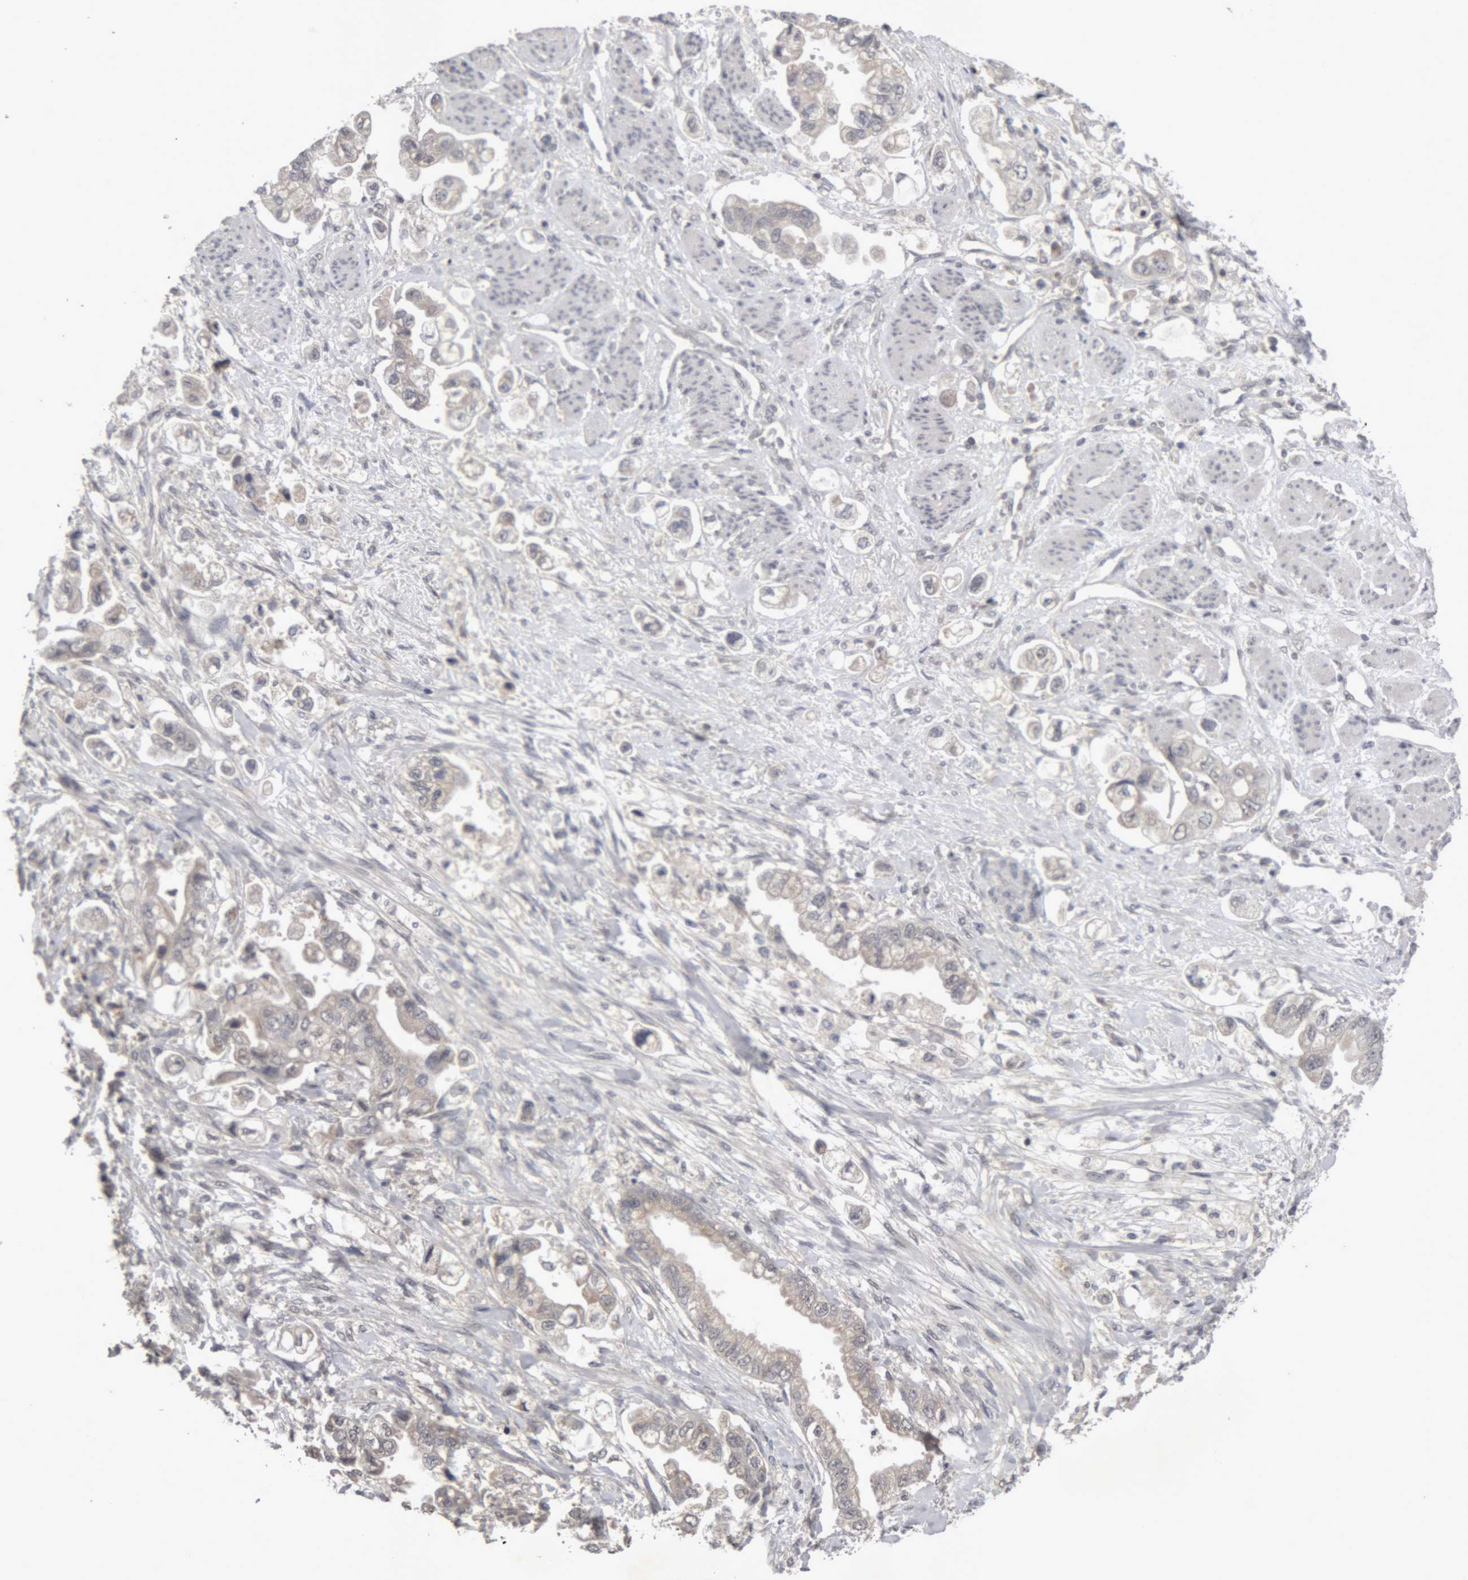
{"staining": {"intensity": "weak", "quantity": "<25%", "location": "cytoplasmic/membranous"}, "tissue": "stomach cancer", "cell_type": "Tumor cells", "image_type": "cancer", "snomed": [{"axis": "morphology", "description": "Adenocarcinoma, NOS"}, {"axis": "topography", "description": "Stomach"}], "caption": "High power microscopy histopathology image of an immunohistochemistry micrograph of stomach cancer, revealing no significant staining in tumor cells. (DAB immunohistochemistry (IHC), high magnification).", "gene": "NFATC2", "patient": {"sex": "male", "age": 62}}